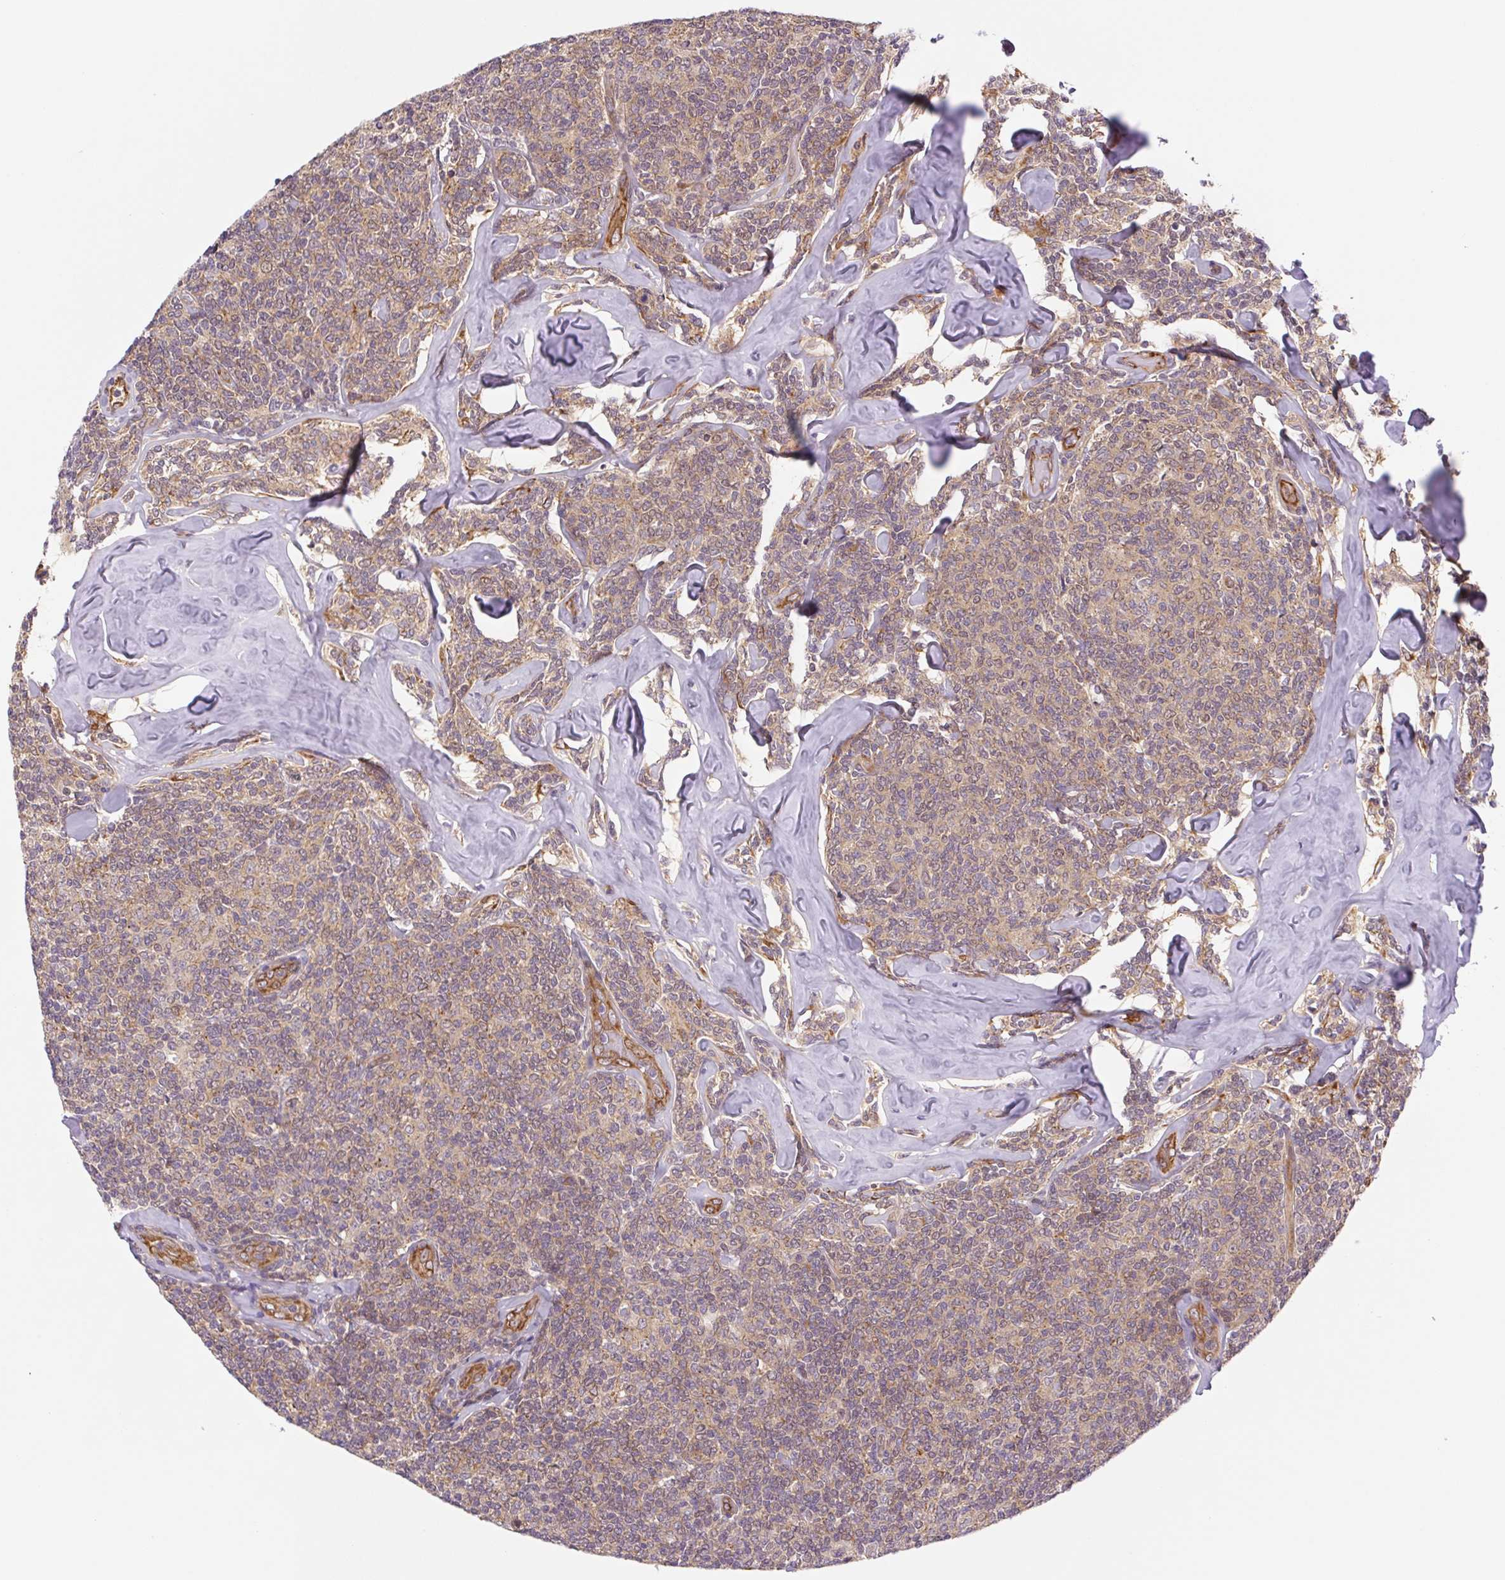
{"staining": {"intensity": "weak", "quantity": "25%-75%", "location": "cytoplasmic/membranous"}, "tissue": "lymphoma", "cell_type": "Tumor cells", "image_type": "cancer", "snomed": [{"axis": "morphology", "description": "Malignant lymphoma, non-Hodgkin's type, Low grade"}, {"axis": "topography", "description": "Lymph node"}], "caption": "This is an image of IHC staining of lymphoma, which shows weak staining in the cytoplasmic/membranous of tumor cells.", "gene": "LYPD5", "patient": {"sex": "female", "age": 56}}